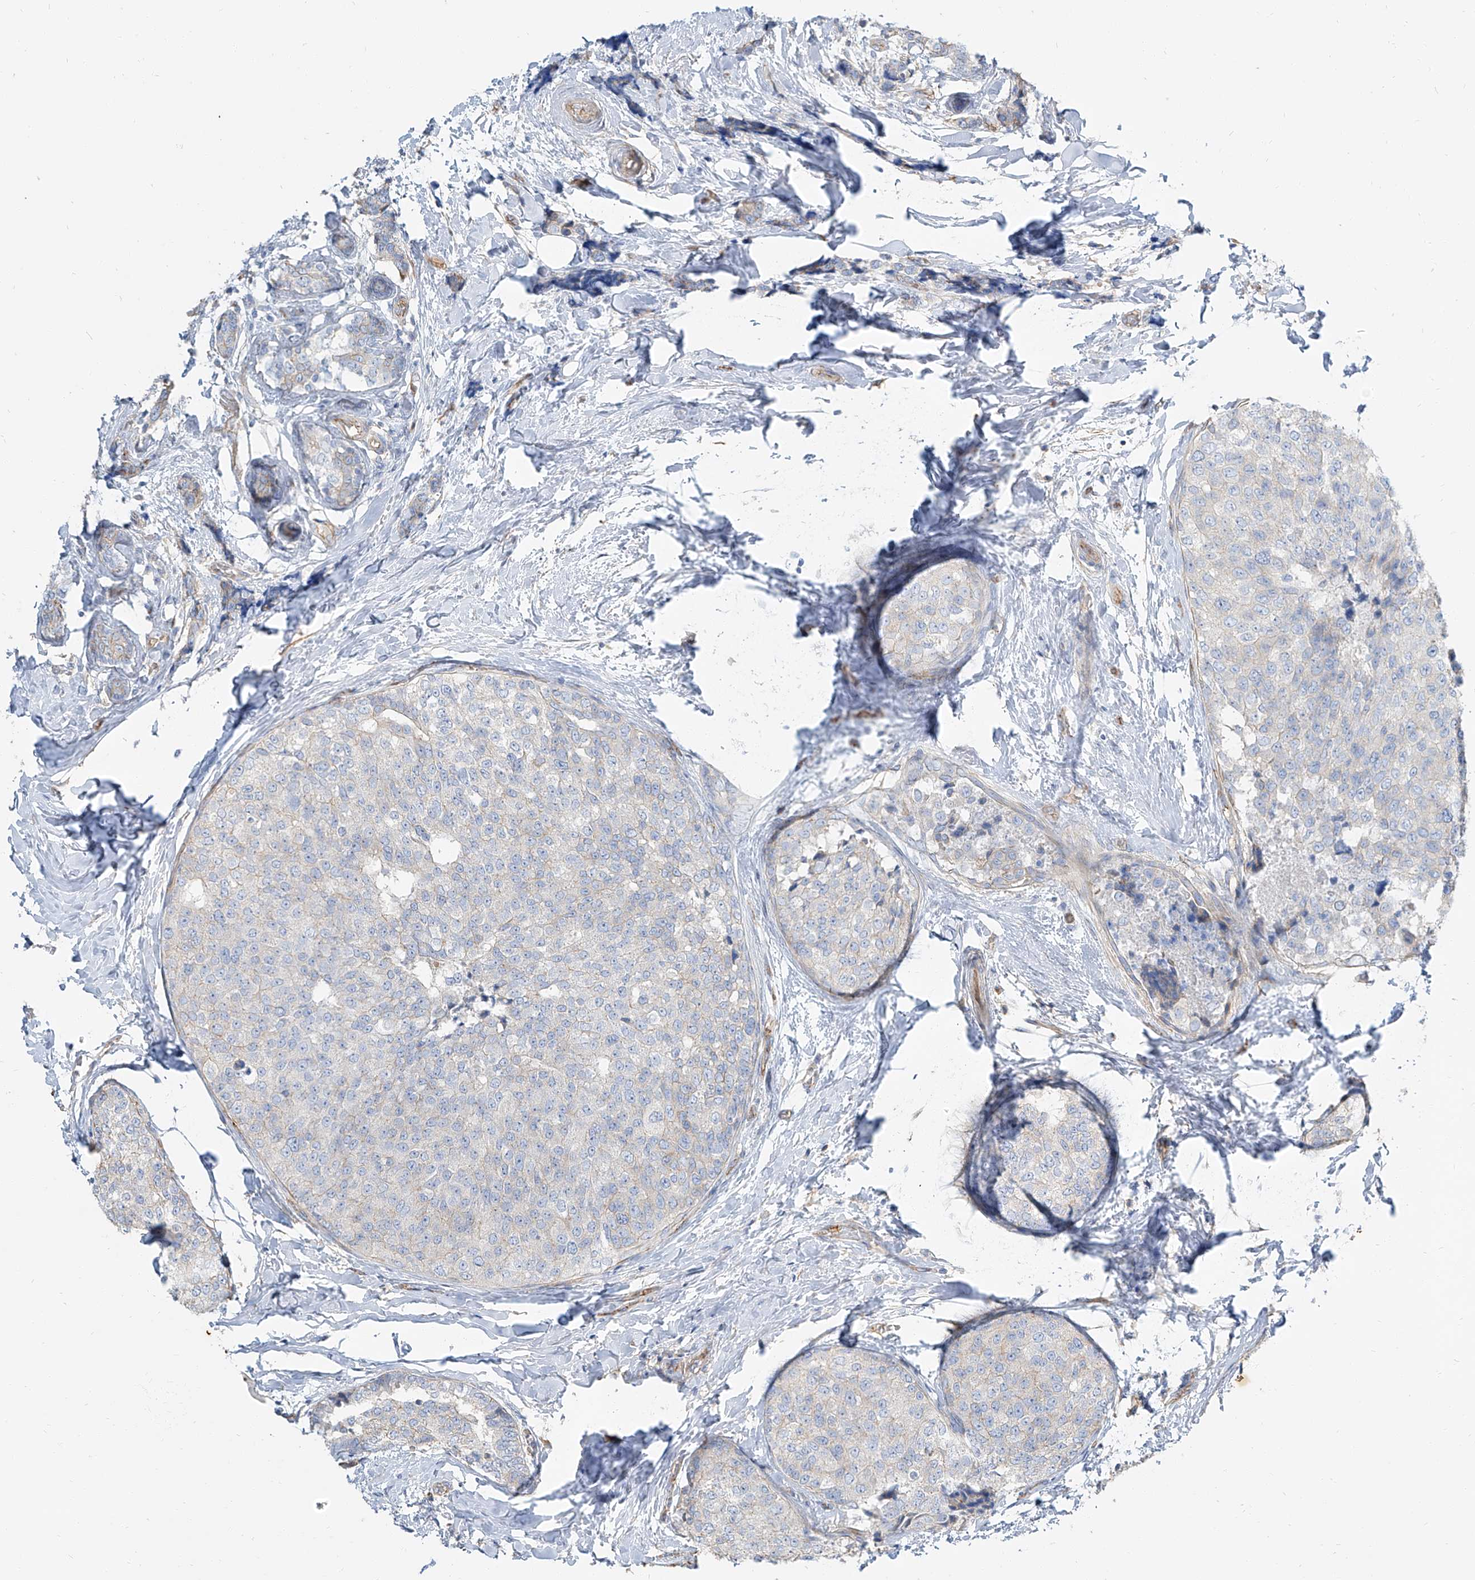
{"staining": {"intensity": "negative", "quantity": "none", "location": "none"}, "tissue": "breast cancer", "cell_type": "Tumor cells", "image_type": "cancer", "snomed": [{"axis": "morphology", "description": "Normal tissue, NOS"}, {"axis": "morphology", "description": "Duct carcinoma"}, {"axis": "topography", "description": "Breast"}], "caption": "Protein analysis of intraductal carcinoma (breast) shows no significant staining in tumor cells. (Immunohistochemistry, brightfield microscopy, high magnification).", "gene": "TXLNB", "patient": {"sex": "female", "age": 43}}